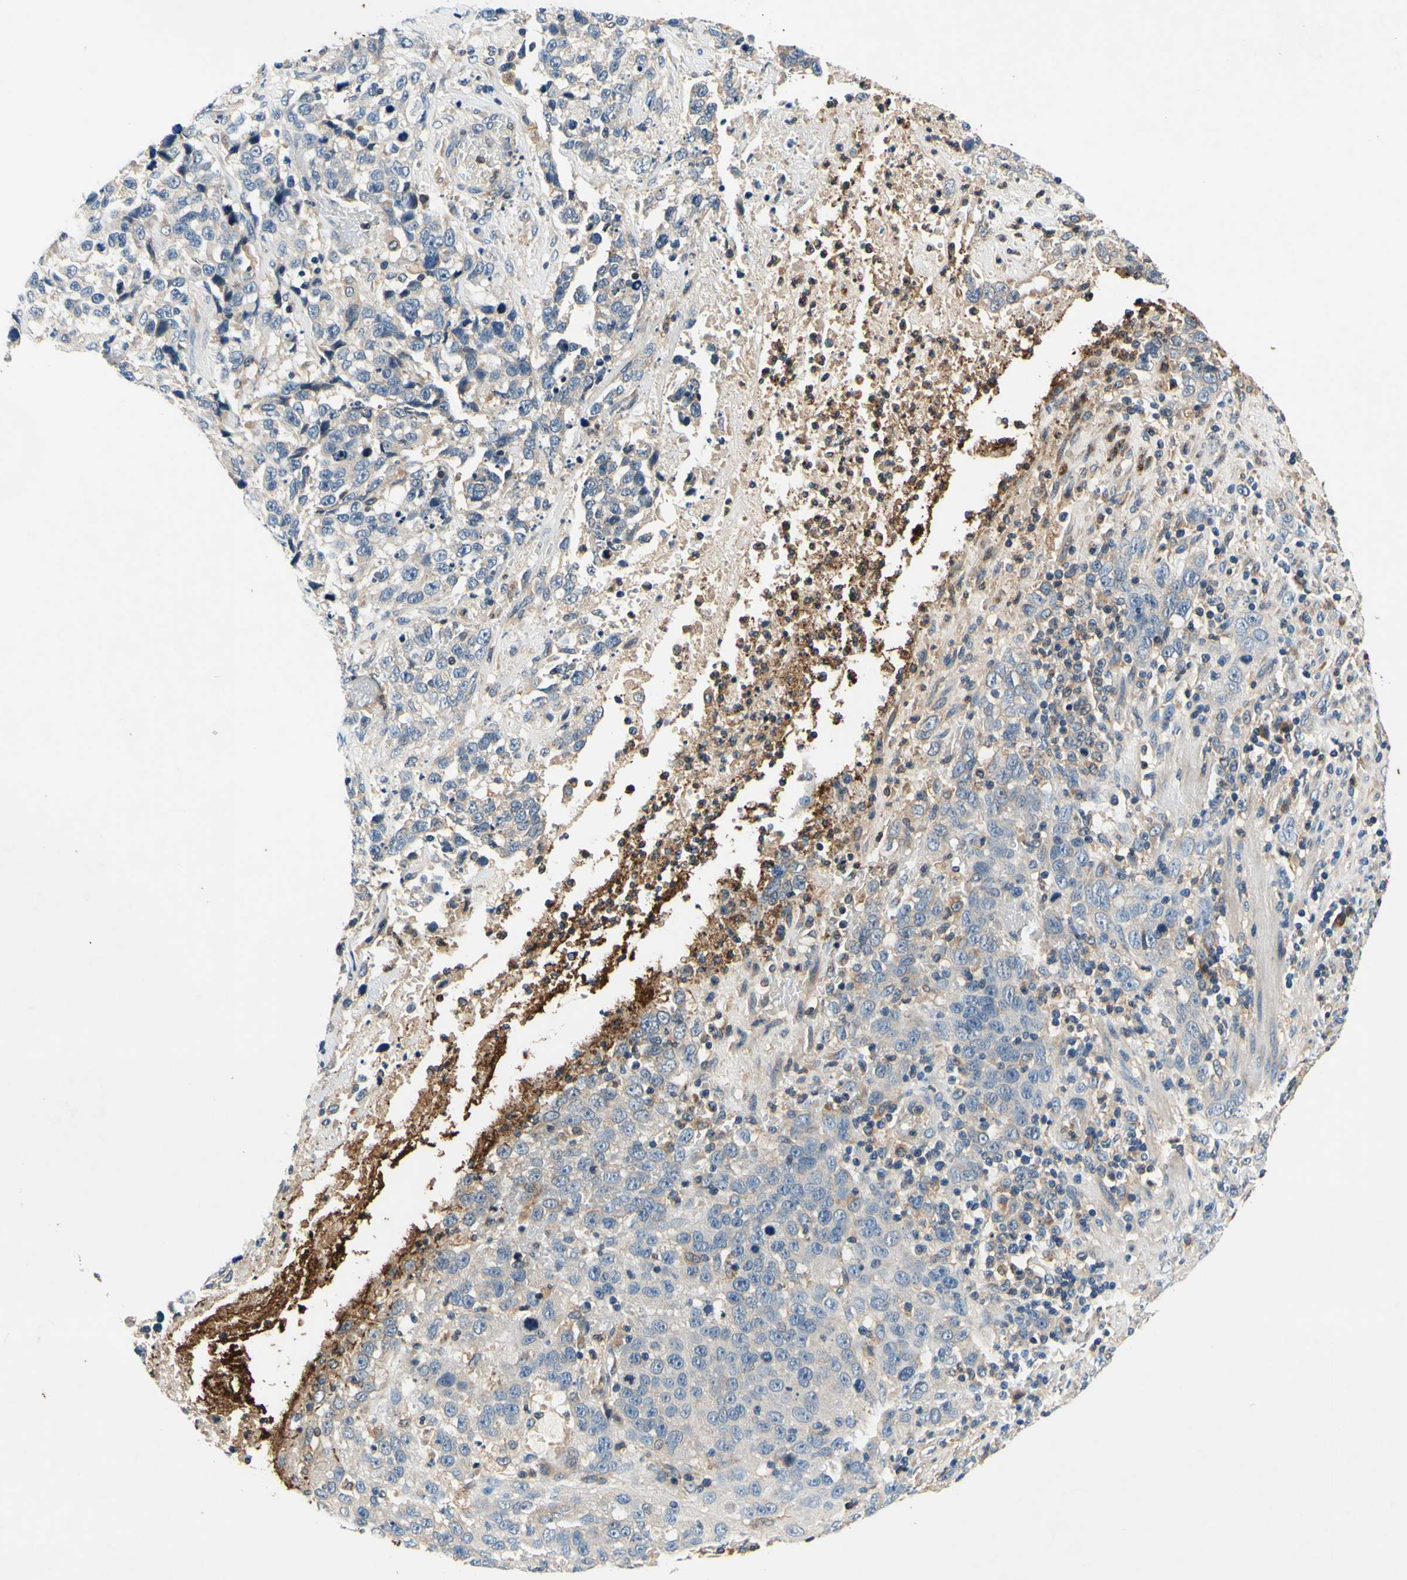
{"staining": {"intensity": "negative", "quantity": "none", "location": "none"}, "tissue": "stomach cancer", "cell_type": "Tumor cells", "image_type": "cancer", "snomed": [{"axis": "morphology", "description": "Normal tissue, NOS"}, {"axis": "morphology", "description": "Adenocarcinoma, NOS"}, {"axis": "topography", "description": "Stomach"}], "caption": "Protein analysis of adenocarcinoma (stomach) displays no significant staining in tumor cells.", "gene": "PLA2G4A", "patient": {"sex": "male", "age": 48}}